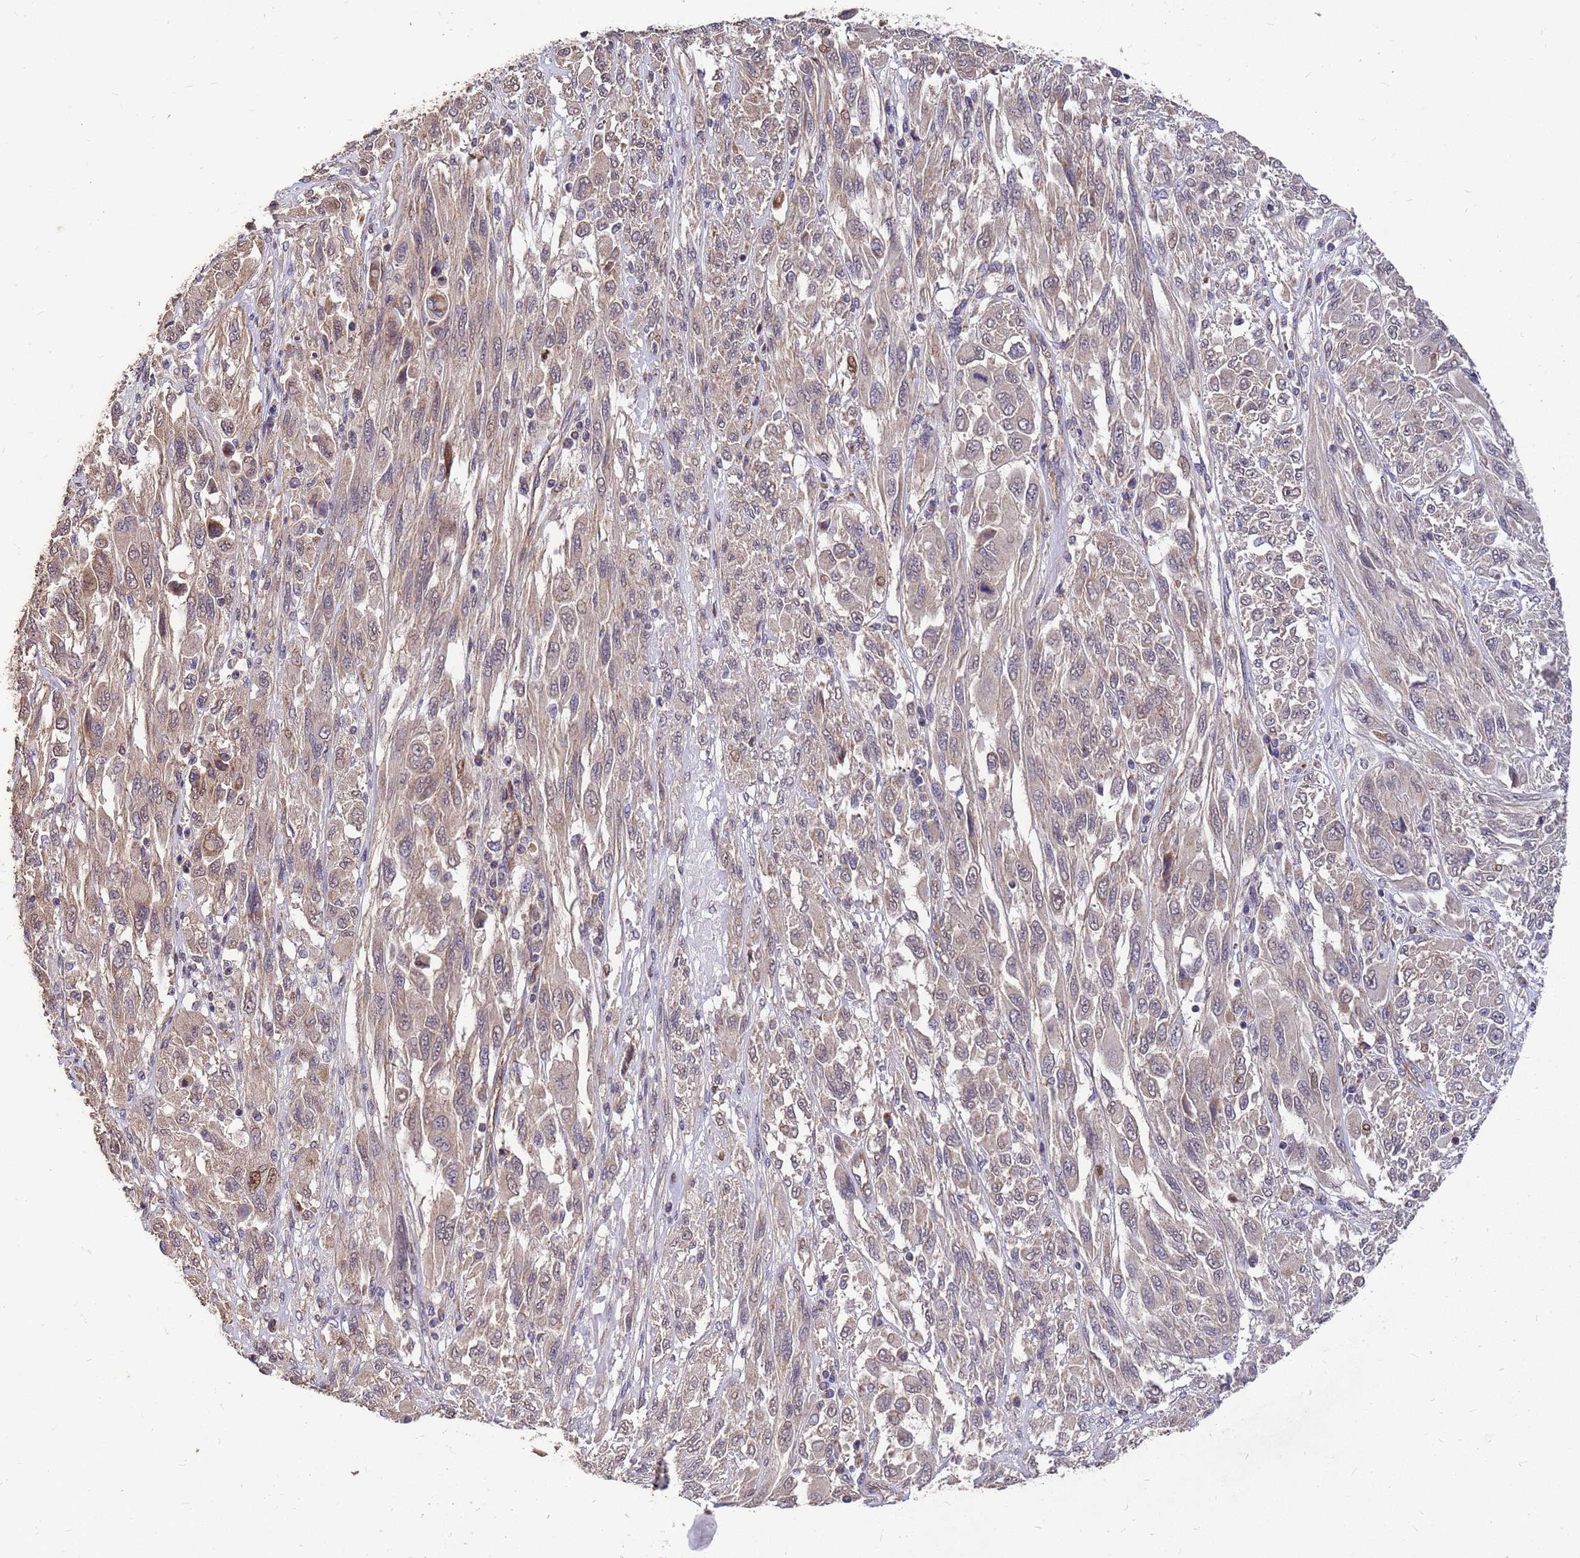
{"staining": {"intensity": "weak", "quantity": "<25%", "location": "cytoplasmic/membranous"}, "tissue": "melanoma", "cell_type": "Tumor cells", "image_type": "cancer", "snomed": [{"axis": "morphology", "description": "Malignant melanoma, NOS"}, {"axis": "topography", "description": "Skin"}], "caption": "Malignant melanoma was stained to show a protein in brown. There is no significant positivity in tumor cells.", "gene": "RSPRY1", "patient": {"sex": "female", "age": 91}}